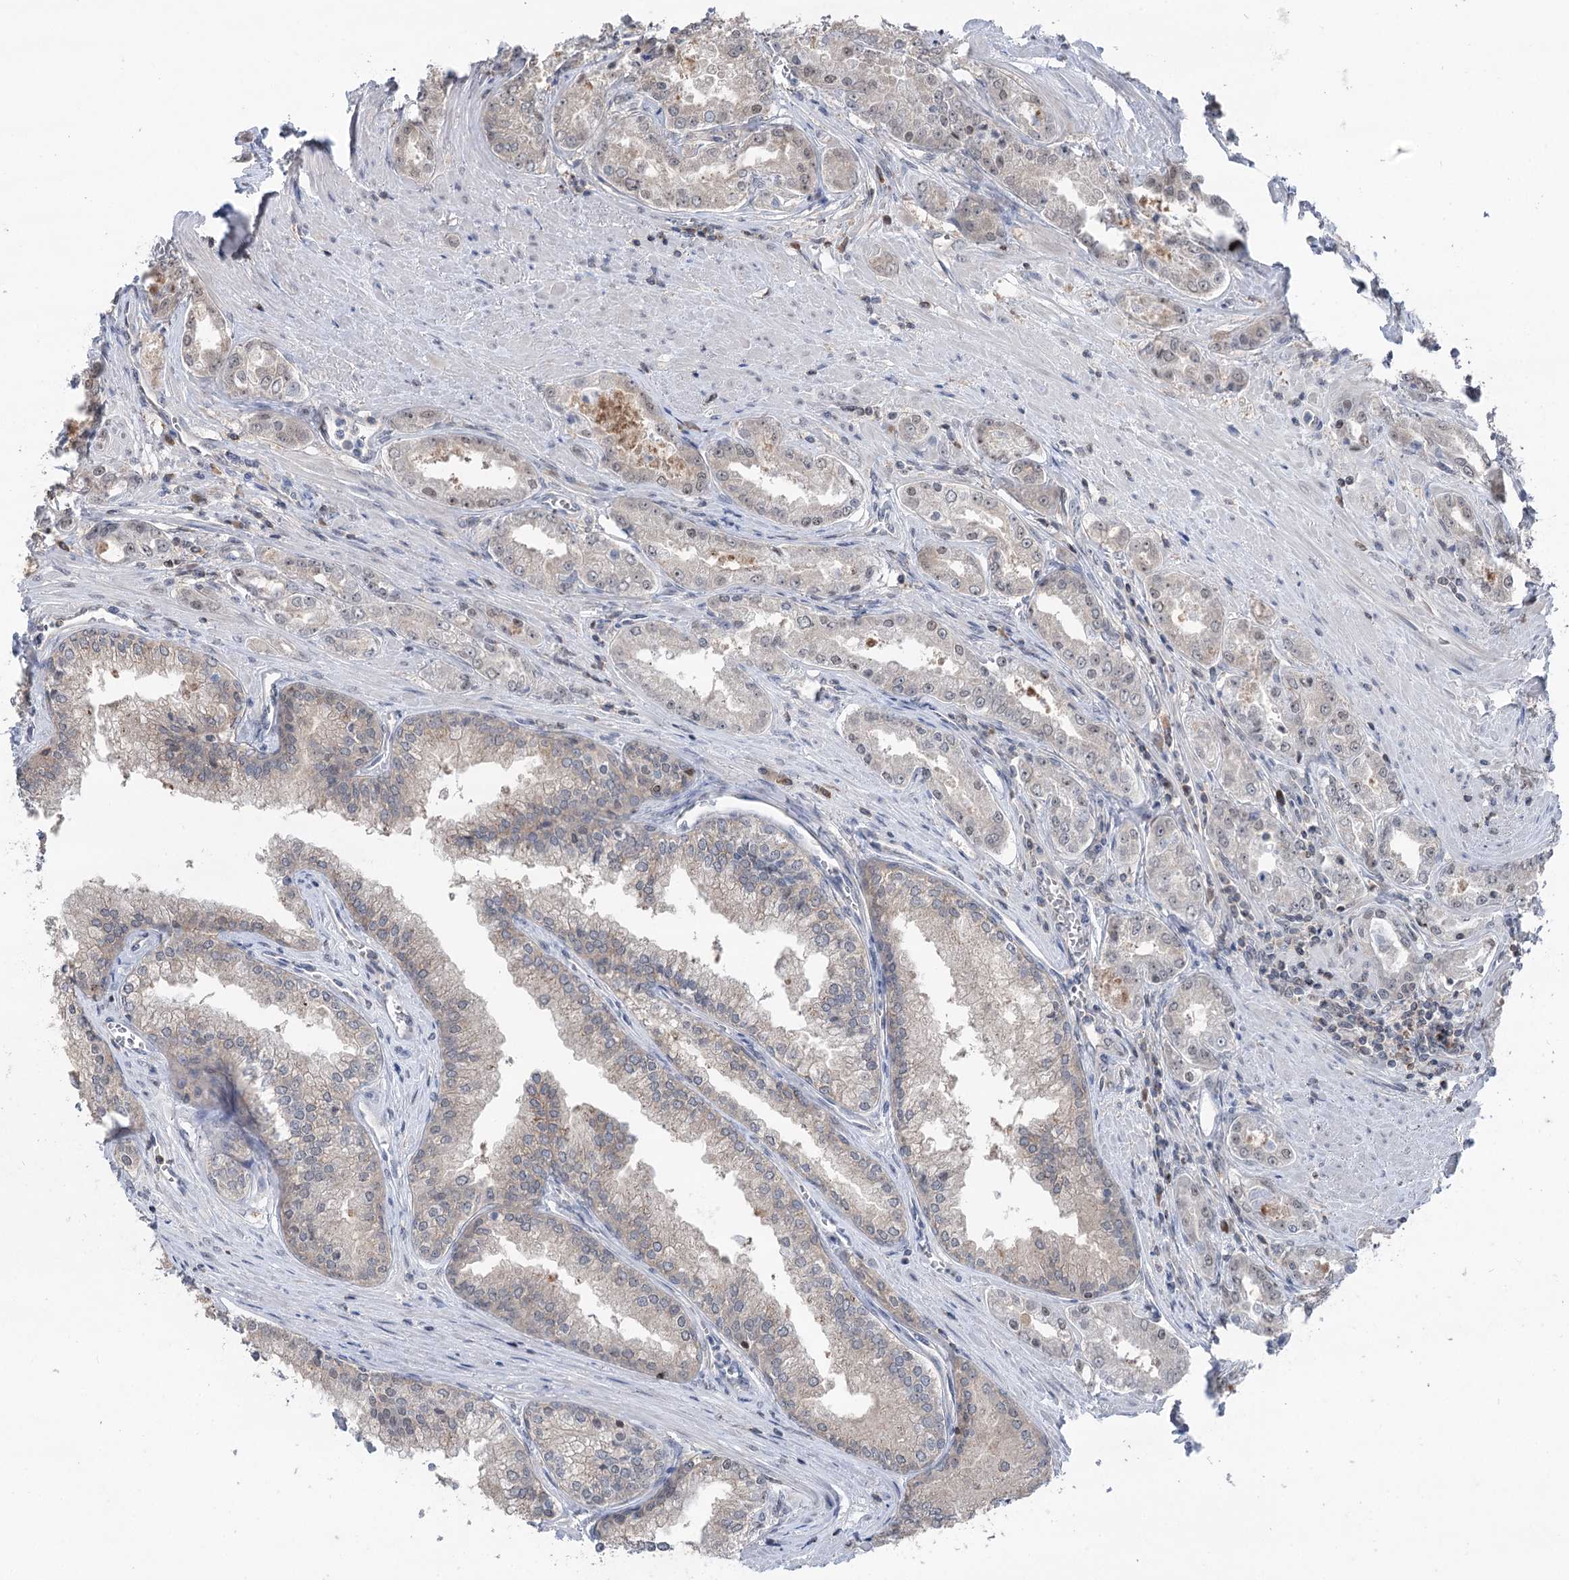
{"staining": {"intensity": "weak", "quantity": "<25%", "location": "nuclear"}, "tissue": "prostate cancer", "cell_type": "Tumor cells", "image_type": "cancer", "snomed": [{"axis": "morphology", "description": "Adenocarcinoma, High grade"}, {"axis": "topography", "description": "Prostate"}], "caption": "This photomicrograph is of prostate cancer (high-grade adenocarcinoma) stained with immunohistochemistry (IHC) to label a protein in brown with the nuclei are counter-stained blue. There is no staining in tumor cells.", "gene": "CCSER2", "patient": {"sex": "male", "age": 72}}